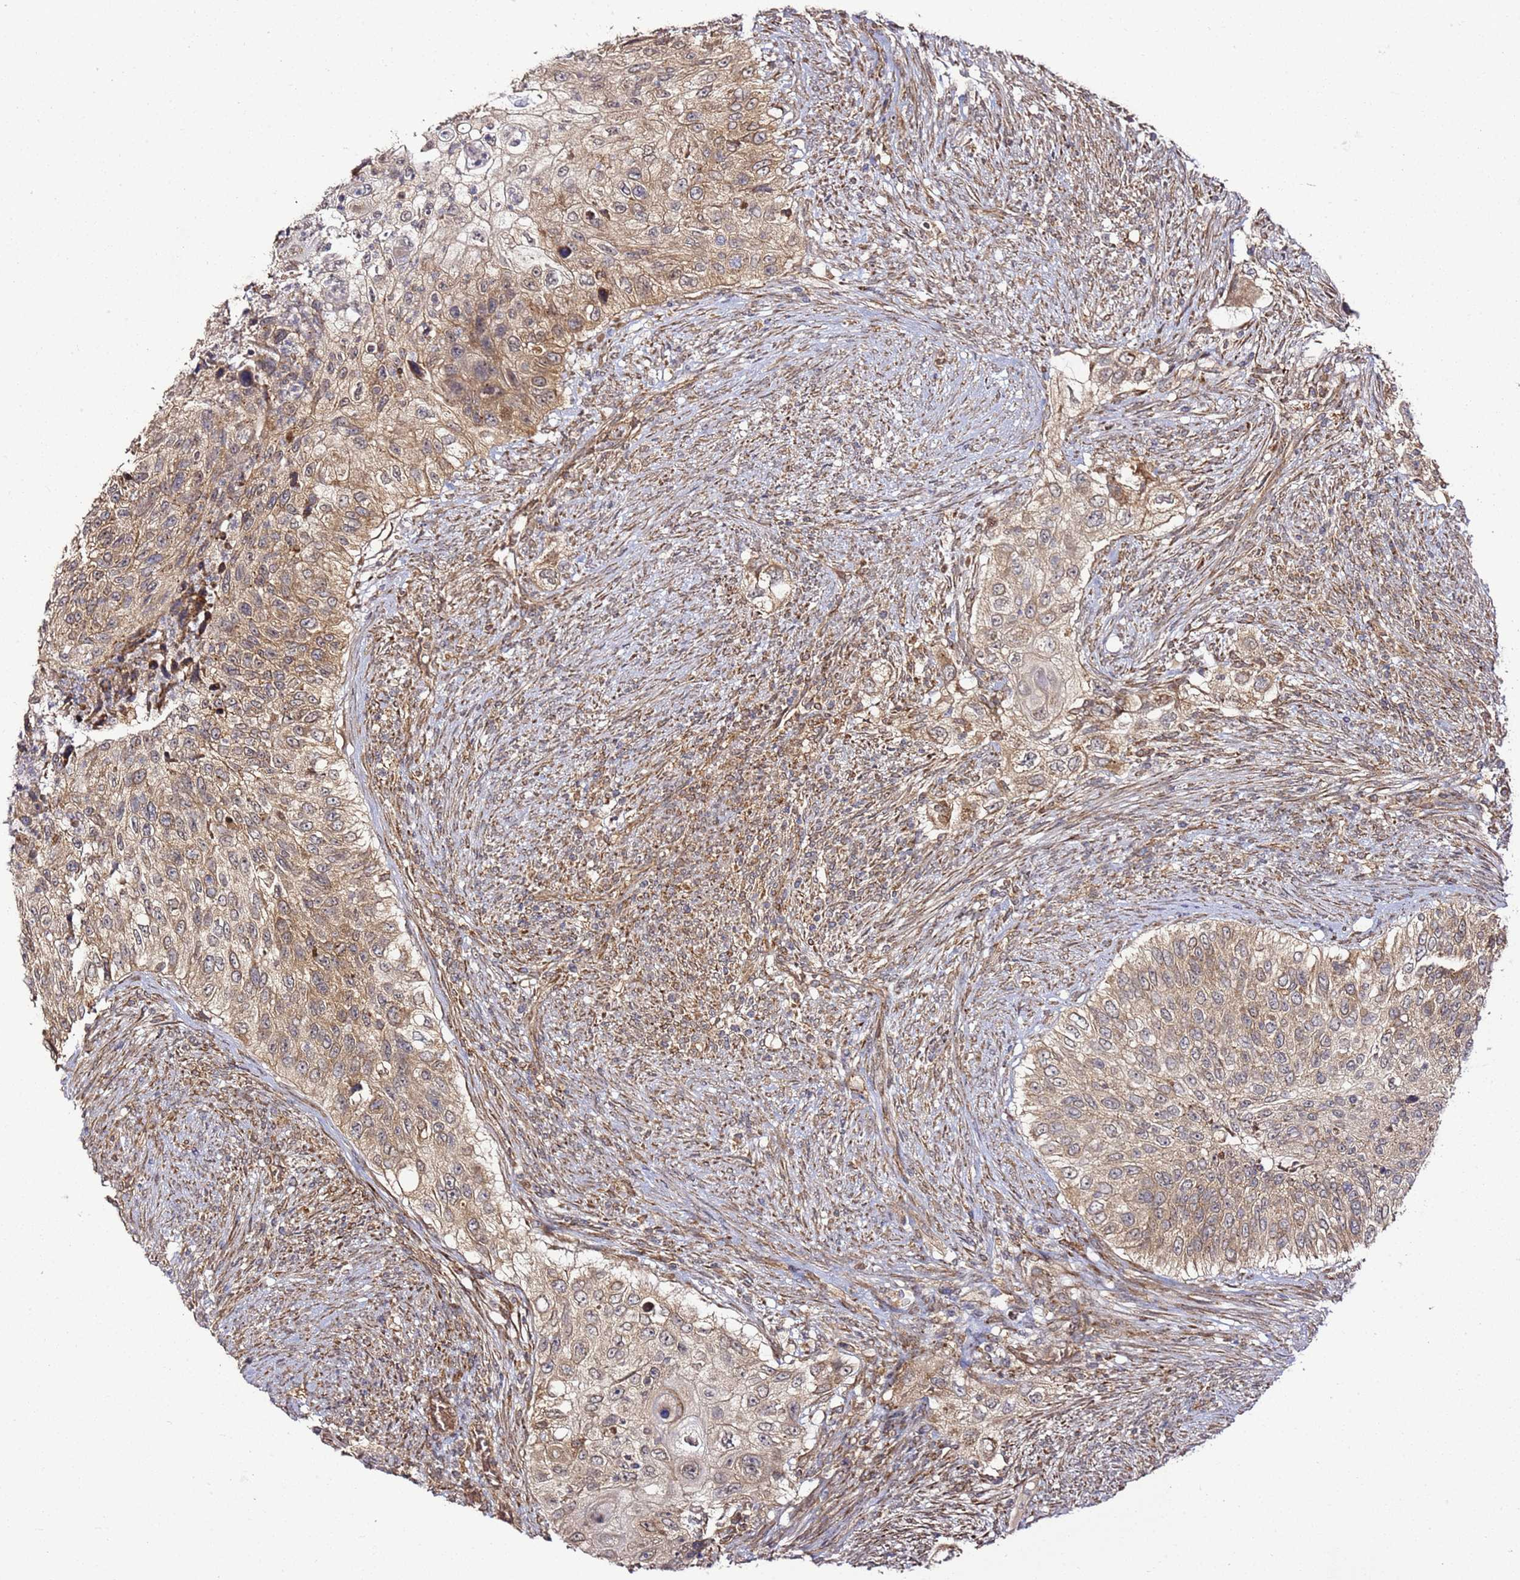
{"staining": {"intensity": "moderate", "quantity": ">75%", "location": "cytoplasmic/membranous"}, "tissue": "urothelial cancer", "cell_type": "Tumor cells", "image_type": "cancer", "snomed": [{"axis": "morphology", "description": "Urothelial carcinoma, High grade"}, {"axis": "topography", "description": "Urinary bladder"}], "caption": "A medium amount of moderate cytoplasmic/membranous positivity is appreciated in approximately >75% of tumor cells in urothelial carcinoma (high-grade) tissue.", "gene": "TM2D2", "patient": {"sex": "female", "age": 60}}